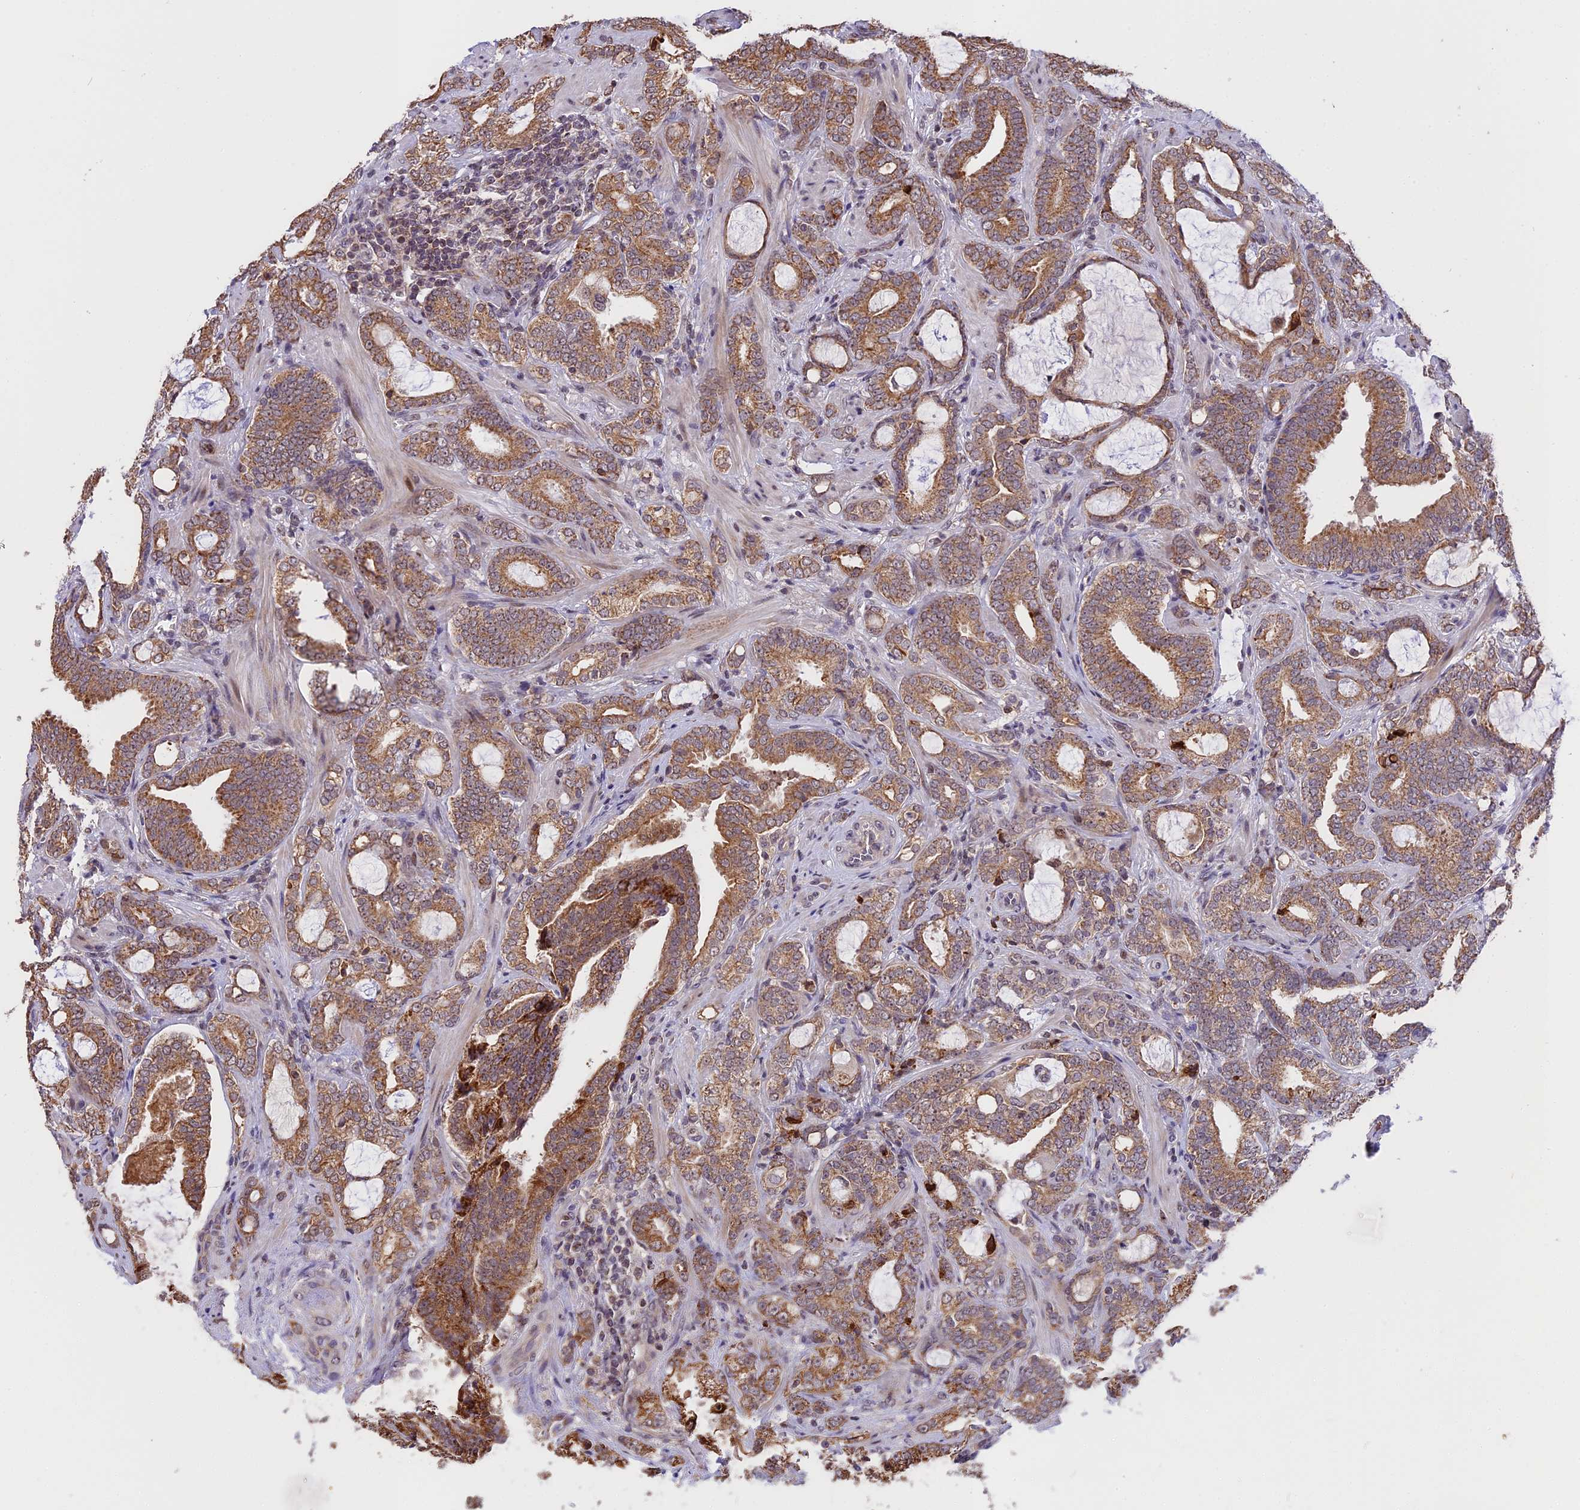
{"staining": {"intensity": "moderate", "quantity": ">75%", "location": "cytoplasmic/membranous"}, "tissue": "prostate cancer", "cell_type": "Tumor cells", "image_type": "cancer", "snomed": [{"axis": "morphology", "description": "Adenocarcinoma, High grade"}, {"axis": "topography", "description": "Prostate and seminal vesicle, NOS"}], "caption": "Adenocarcinoma (high-grade) (prostate) stained for a protein (brown) shows moderate cytoplasmic/membranous positive expression in about >75% of tumor cells.", "gene": "RERGL", "patient": {"sex": "male", "age": 67}}